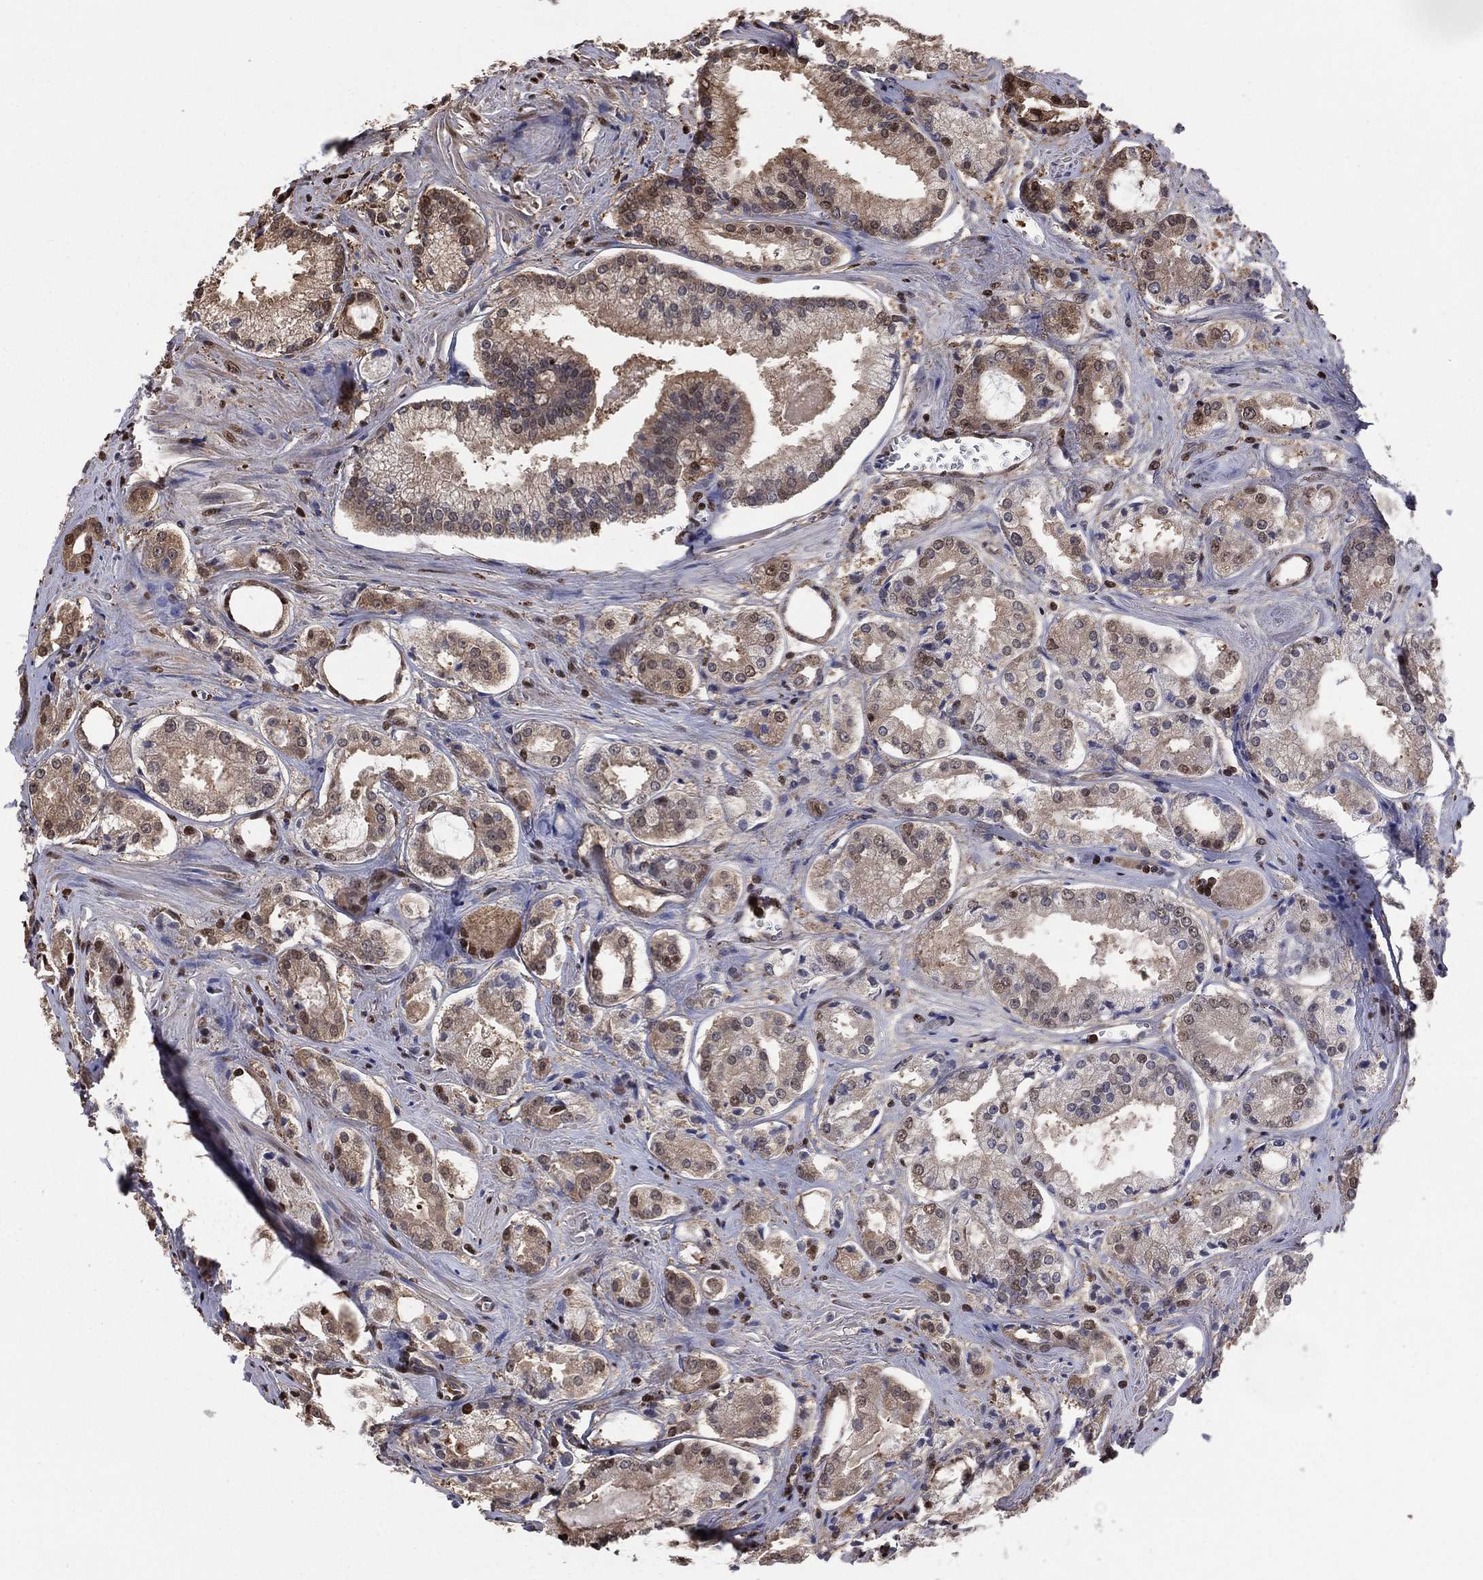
{"staining": {"intensity": "moderate", "quantity": "<25%", "location": "cytoplasmic/membranous,nuclear"}, "tissue": "prostate cancer", "cell_type": "Tumor cells", "image_type": "cancer", "snomed": [{"axis": "morphology", "description": "Adenocarcinoma, NOS"}, {"axis": "topography", "description": "Prostate"}], "caption": "This is an image of IHC staining of prostate cancer, which shows moderate positivity in the cytoplasmic/membranous and nuclear of tumor cells.", "gene": "GAPDH", "patient": {"sex": "male", "age": 72}}